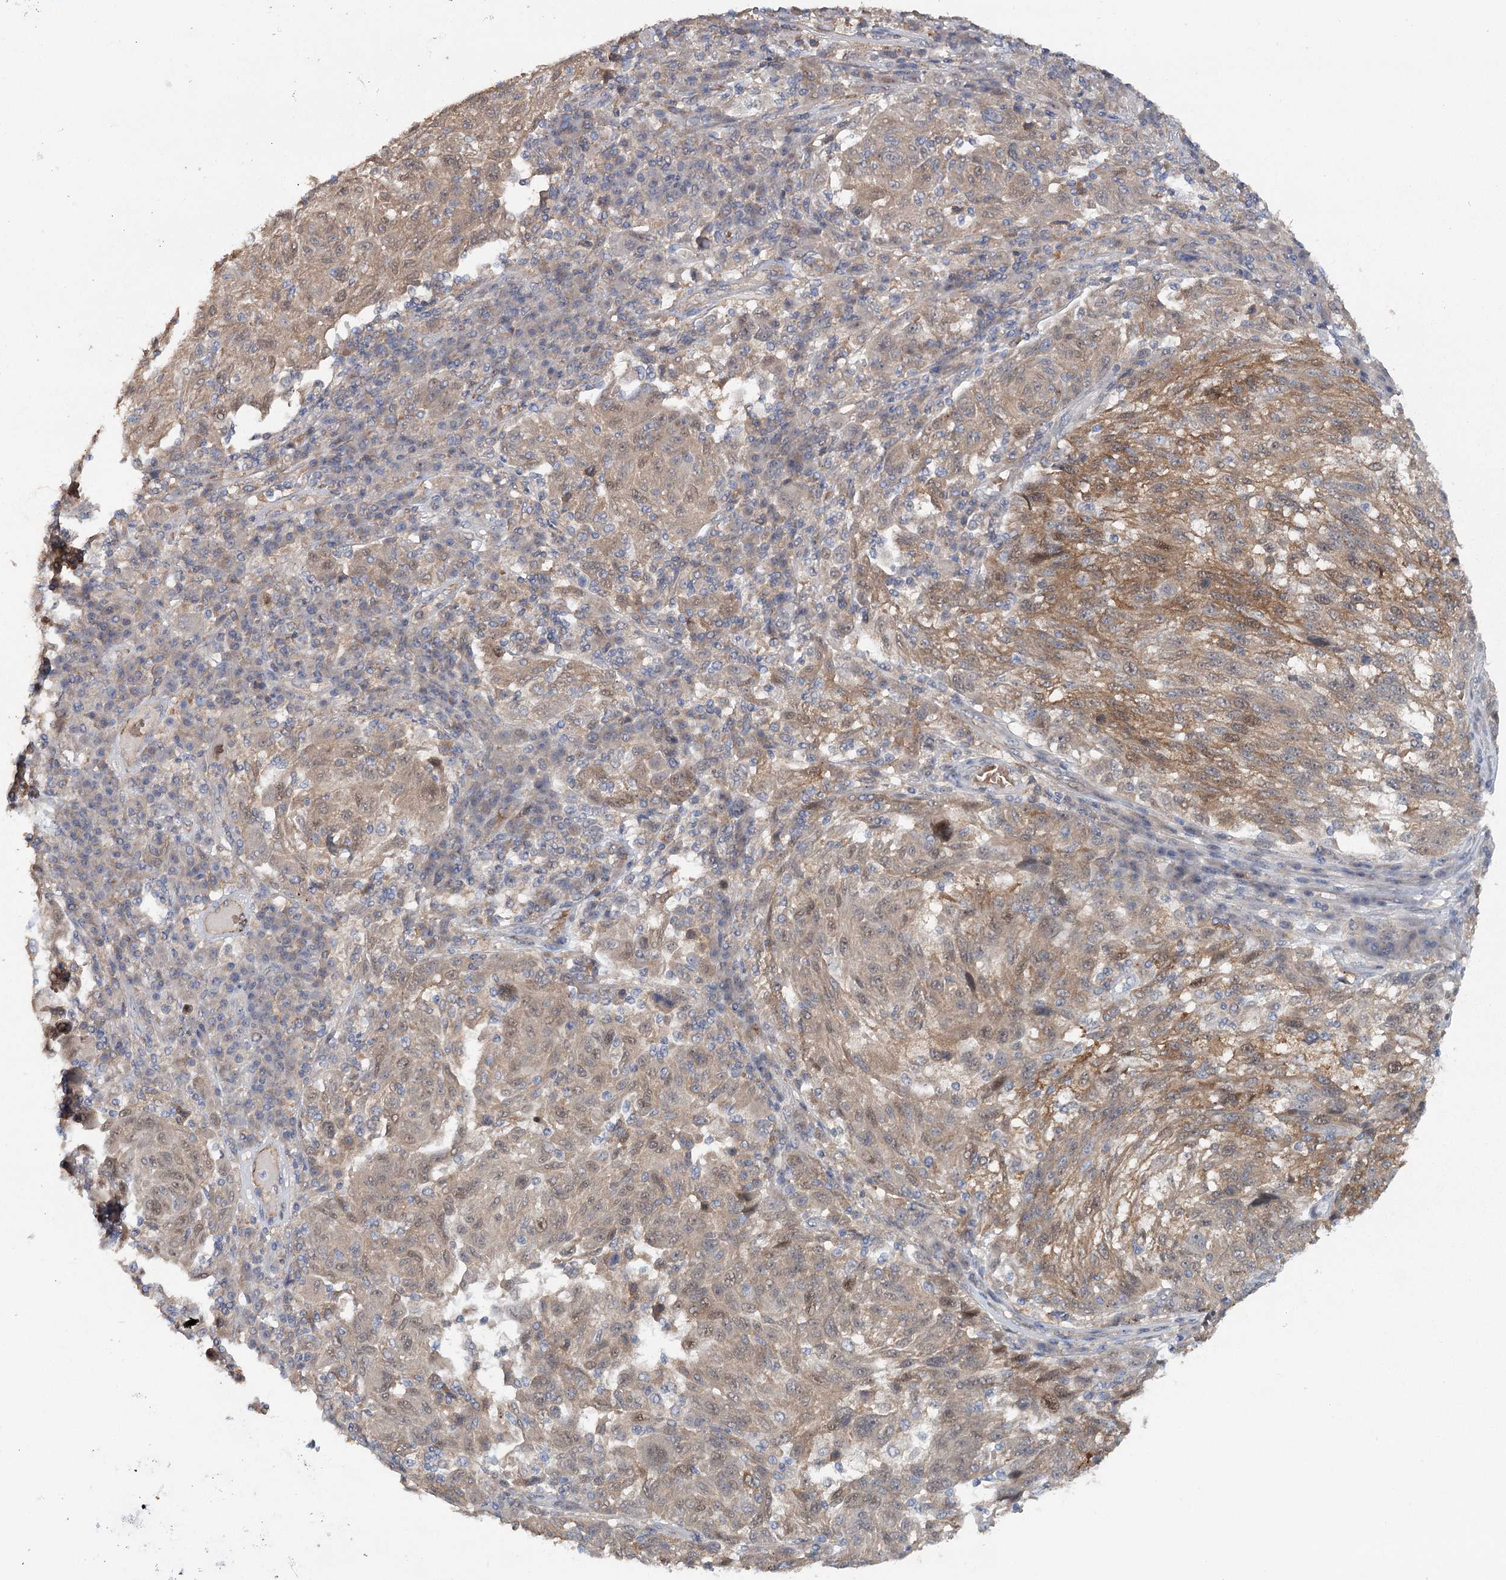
{"staining": {"intensity": "moderate", "quantity": ">75%", "location": "cytoplasmic/membranous,nuclear"}, "tissue": "melanoma", "cell_type": "Tumor cells", "image_type": "cancer", "snomed": [{"axis": "morphology", "description": "Malignant melanoma, NOS"}, {"axis": "topography", "description": "Skin"}], "caption": "Protein staining of melanoma tissue demonstrates moderate cytoplasmic/membranous and nuclear expression in approximately >75% of tumor cells.", "gene": "MAP3K13", "patient": {"sex": "male", "age": 53}}